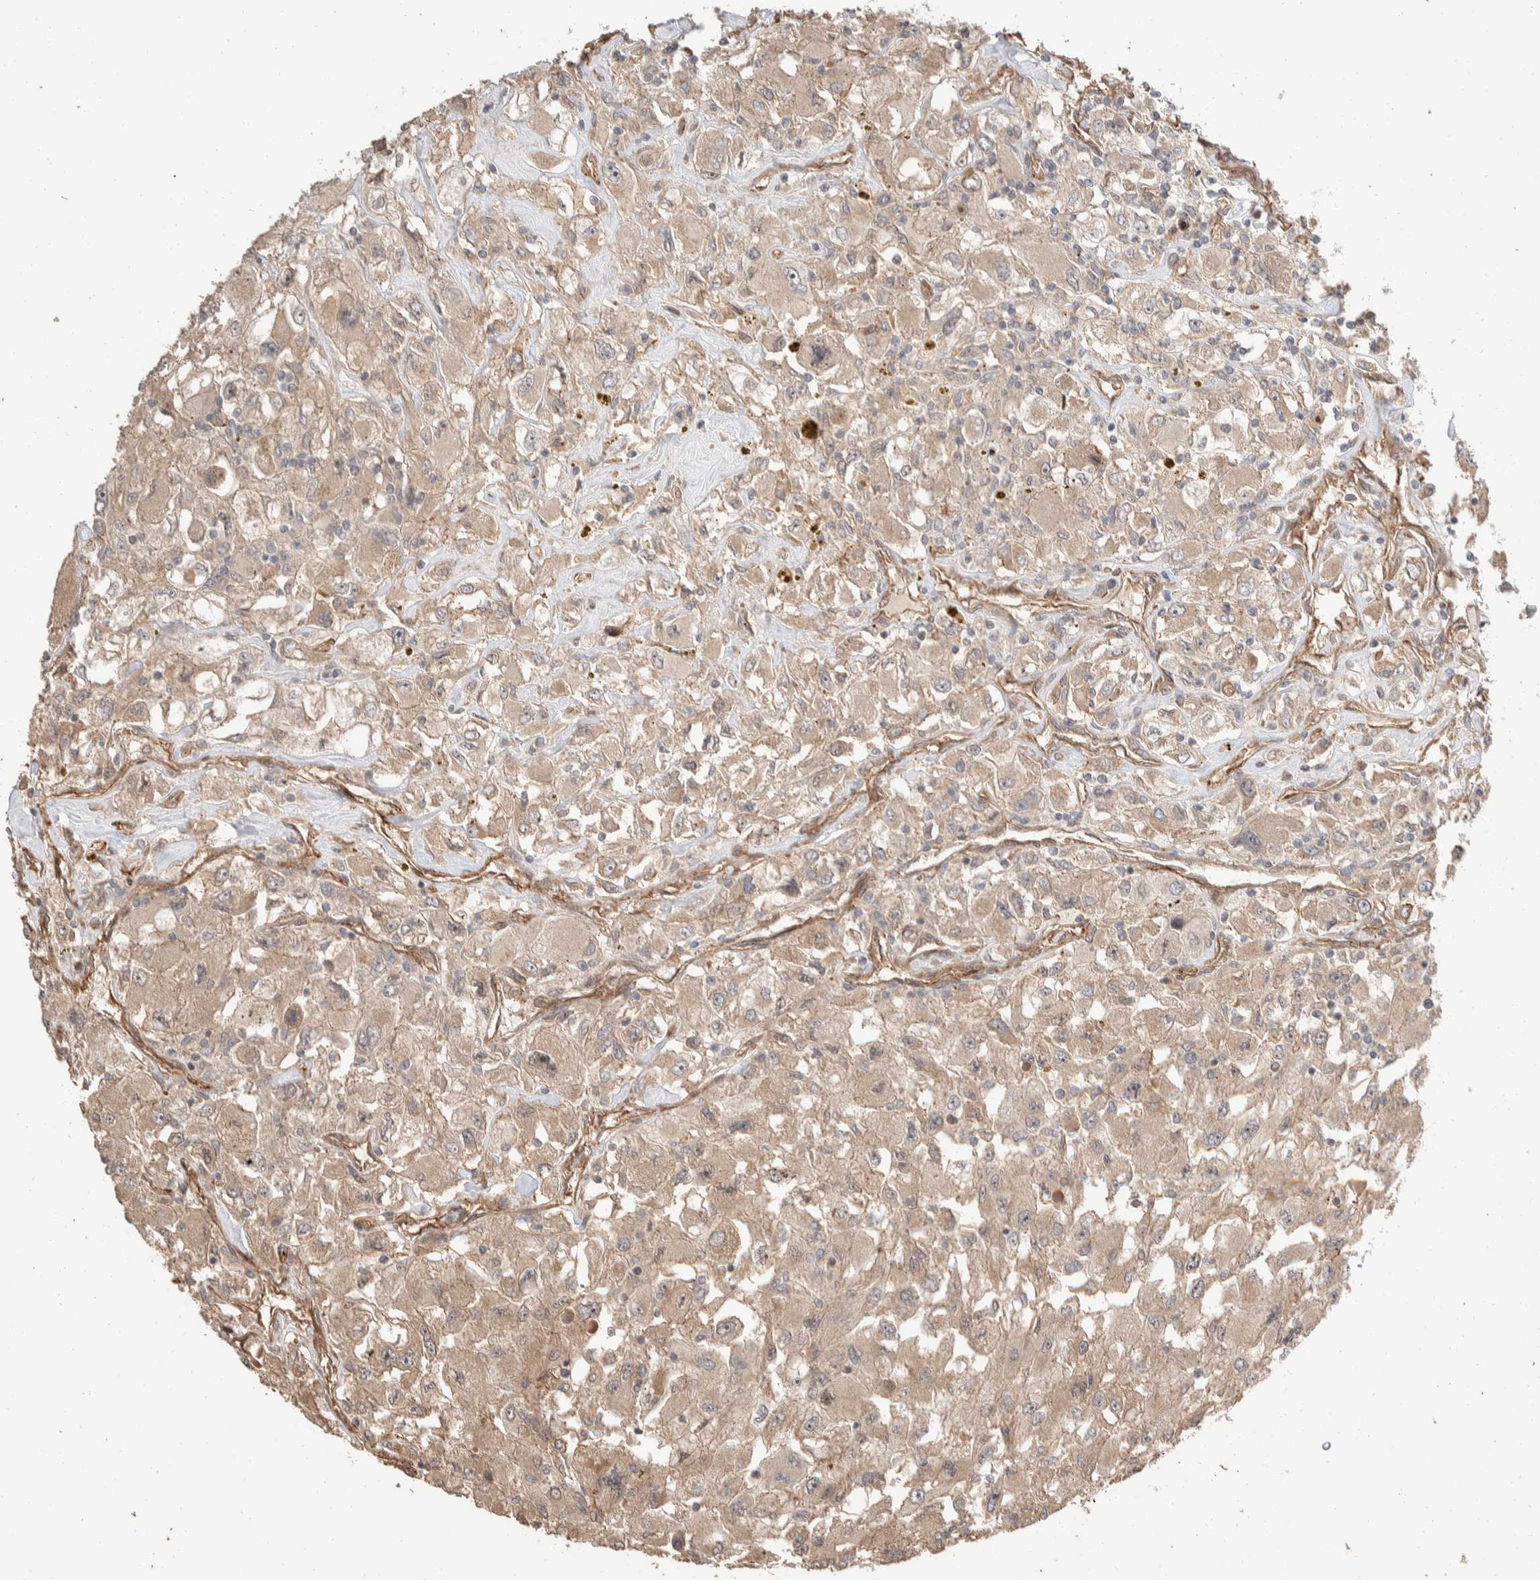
{"staining": {"intensity": "weak", "quantity": ">75%", "location": "cytoplasmic/membranous"}, "tissue": "renal cancer", "cell_type": "Tumor cells", "image_type": "cancer", "snomed": [{"axis": "morphology", "description": "Adenocarcinoma, NOS"}, {"axis": "topography", "description": "Kidney"}], "caption": "A low amount of weak cytoplasmic/membranous expression is appreciated in about >75% of tumor cells in renal adenocarcinoma tissue. Immunohistochemistry stains the protein of interest in brown and the nuclei are stained blue.", "gene": "ERC1", "patient": {"sex": "female", "age": 52}}